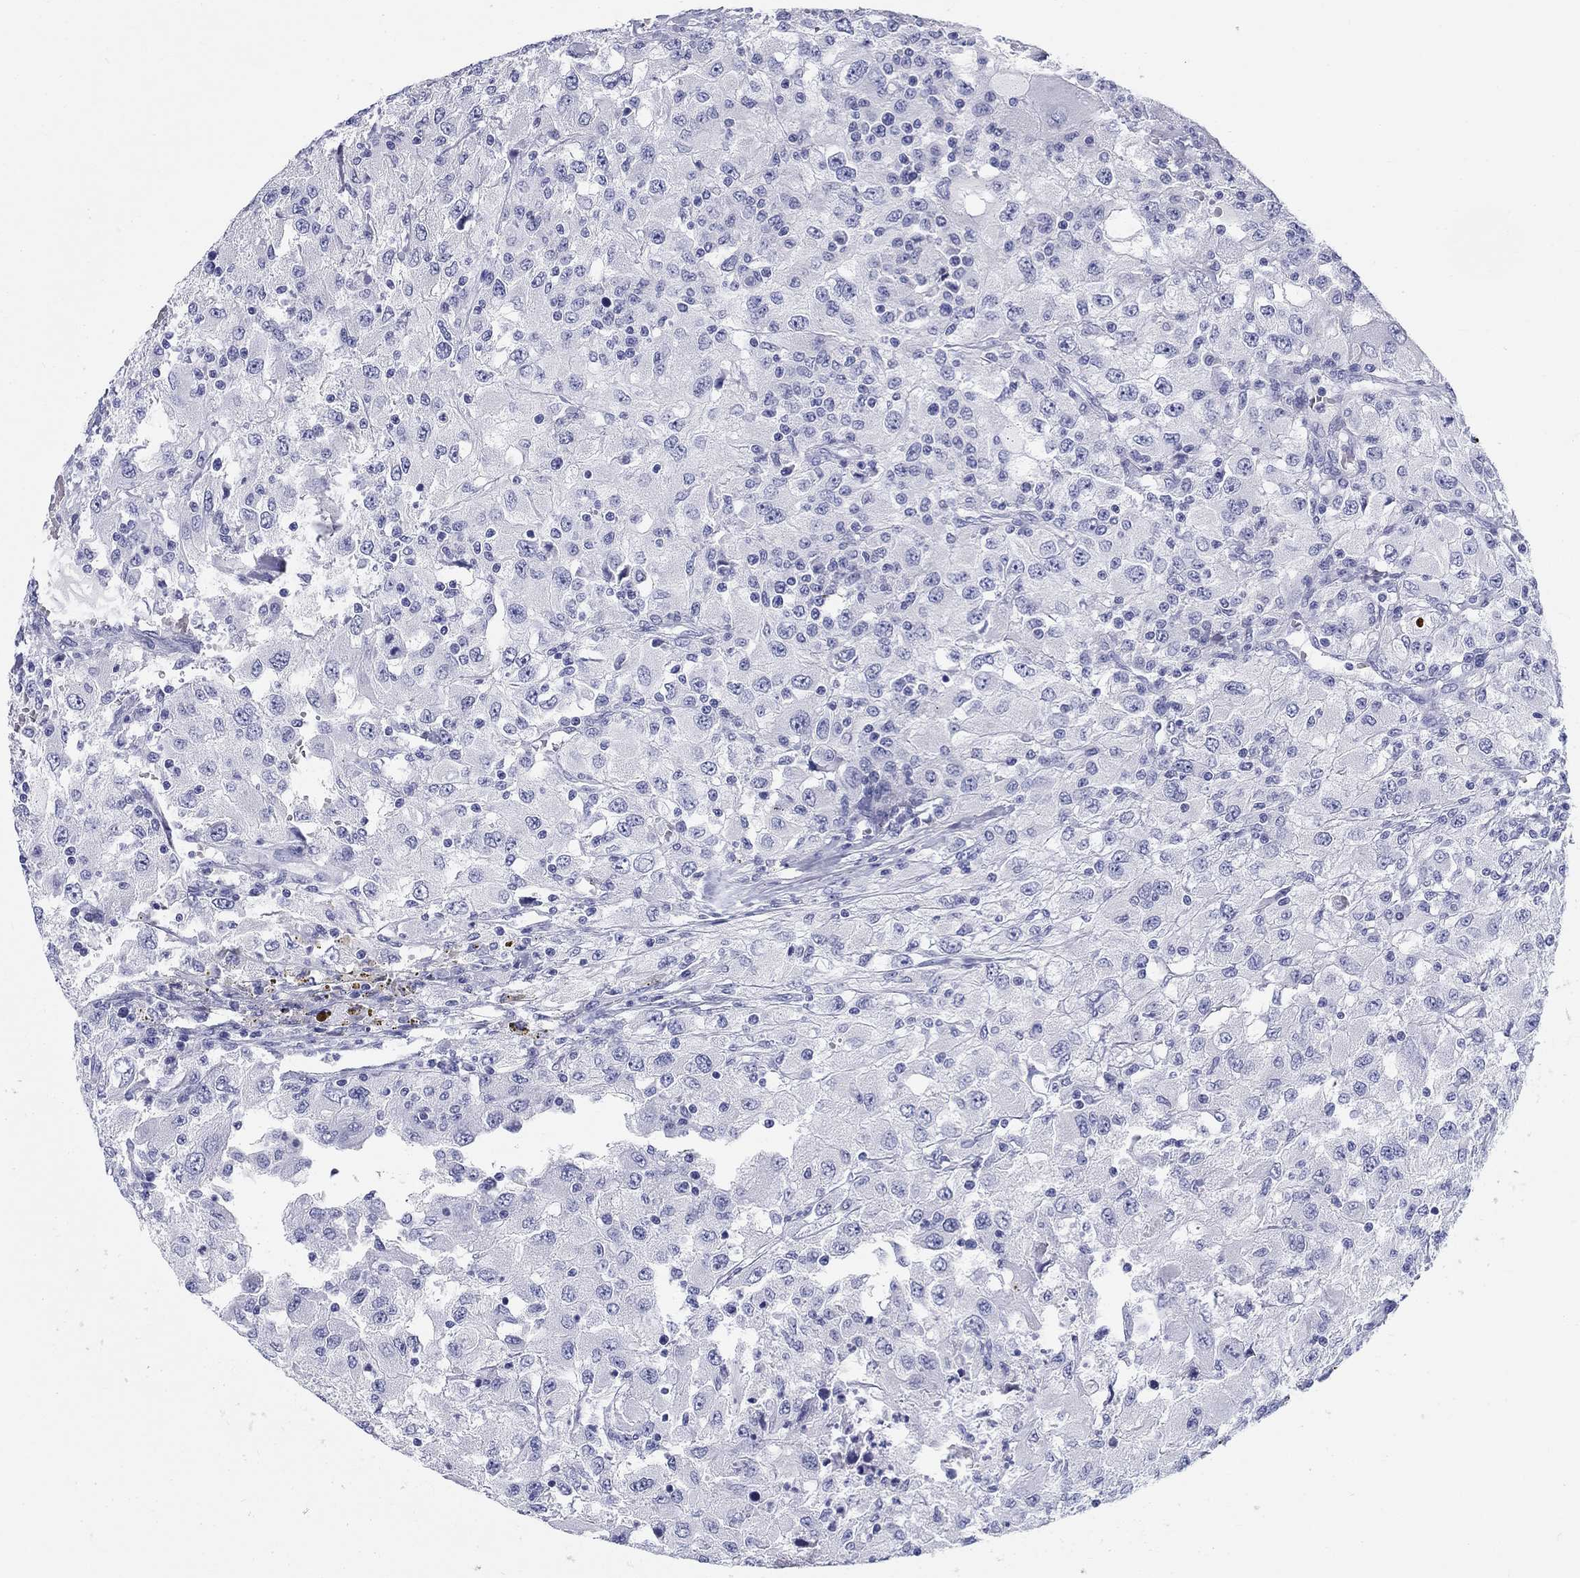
{"staining": {"intensity": "negative", "quantity": "none", "location": "none"}, "tissue": "renal cancer", "cell_type": "Tumor cells", "image_type": "cancer", "snomed": [{"axis": "morphology", "description": "Adenocarcinoma, NOS"}, {"axis": "topography", "description": "Kidney"}], "caption": "High power microscopy micrograph of an IHC histopathology image of adenocarcinoma (renal), revealing no significant positivity in tumor cells.", "gene": "LAMP5", "patient": {"sex": "female", "age": 67}}